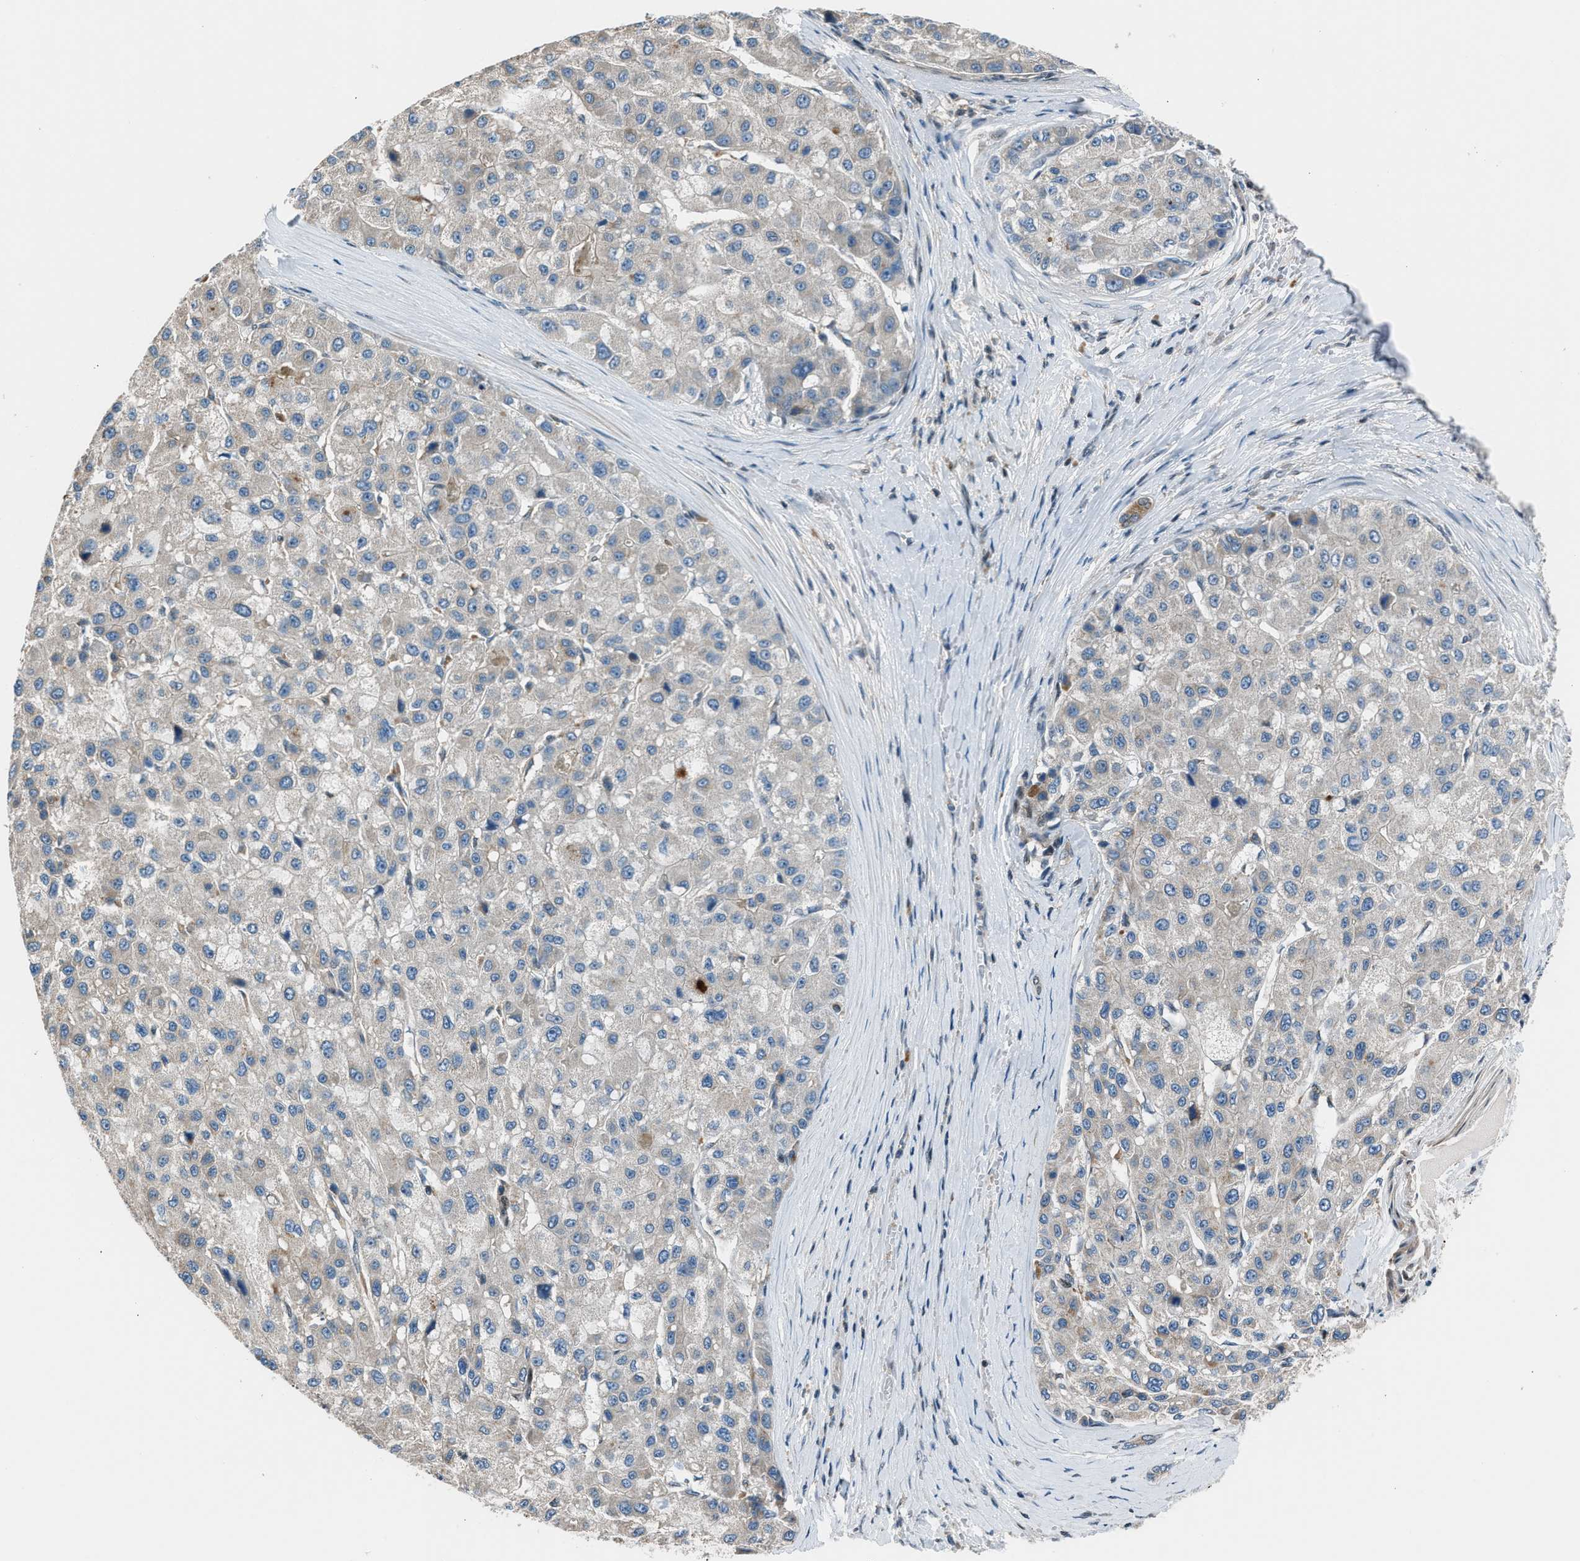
{"staining": {"intensity": "weak", "quantity": "<25%", "location": "cytoplasmic/membranous"}, "tissue": "liver cancer", "cell_type": "Tumor cells", "image_type": "cancer", "snomed": [{"axis": "morphology", "description": "Carcinoma, Hepatocellular, NOS"}, {"axis": "topography", "description": "Liver"}], "caption": "Liver cancer stained for a protein using immunohistochemistry reveals no expression tumor cells.", "gene": "LMLN", "patient": {"sex": "male", "age": 80}}